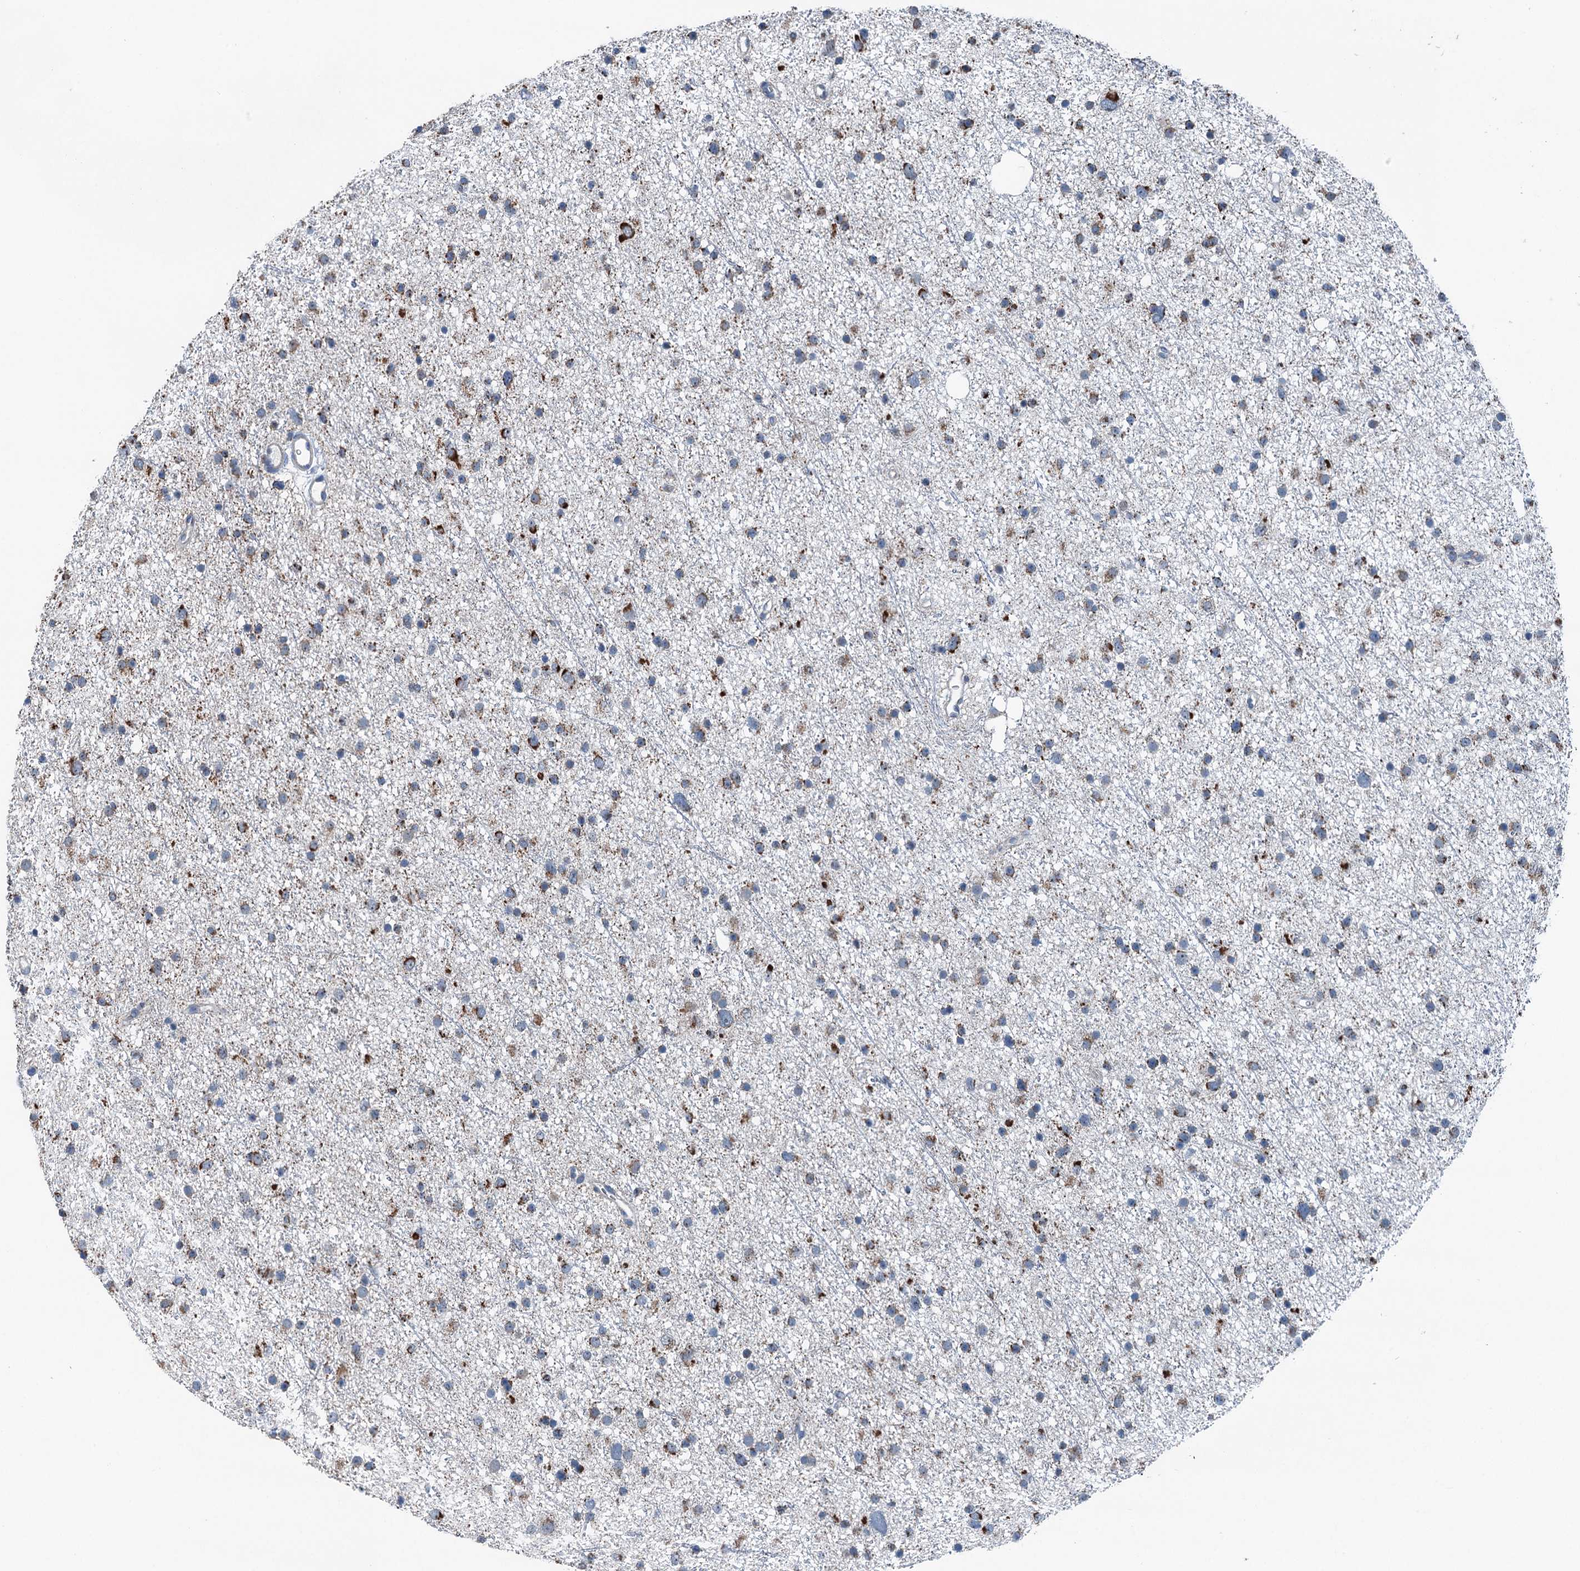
{"staining": {"intensity": "moderate", "quantity": ">75%", "location": "cytoplasmic/membranous"}, "tissue": "glioma", "cell_type": "Tumor cells", "image_type": "cancer", "snomed": [{"axis": "morphology", "description": "Glioma, malignant, Low grade"}, {"axis": "topography", "description": "Cerebral cortex"}], "caption": "Tumor cells show moderate cytoplasmic/membranous expression in about >75% of cells in glioma.", "gene": "TRPT1", "patient": {"sex": "female", "age": 39}}